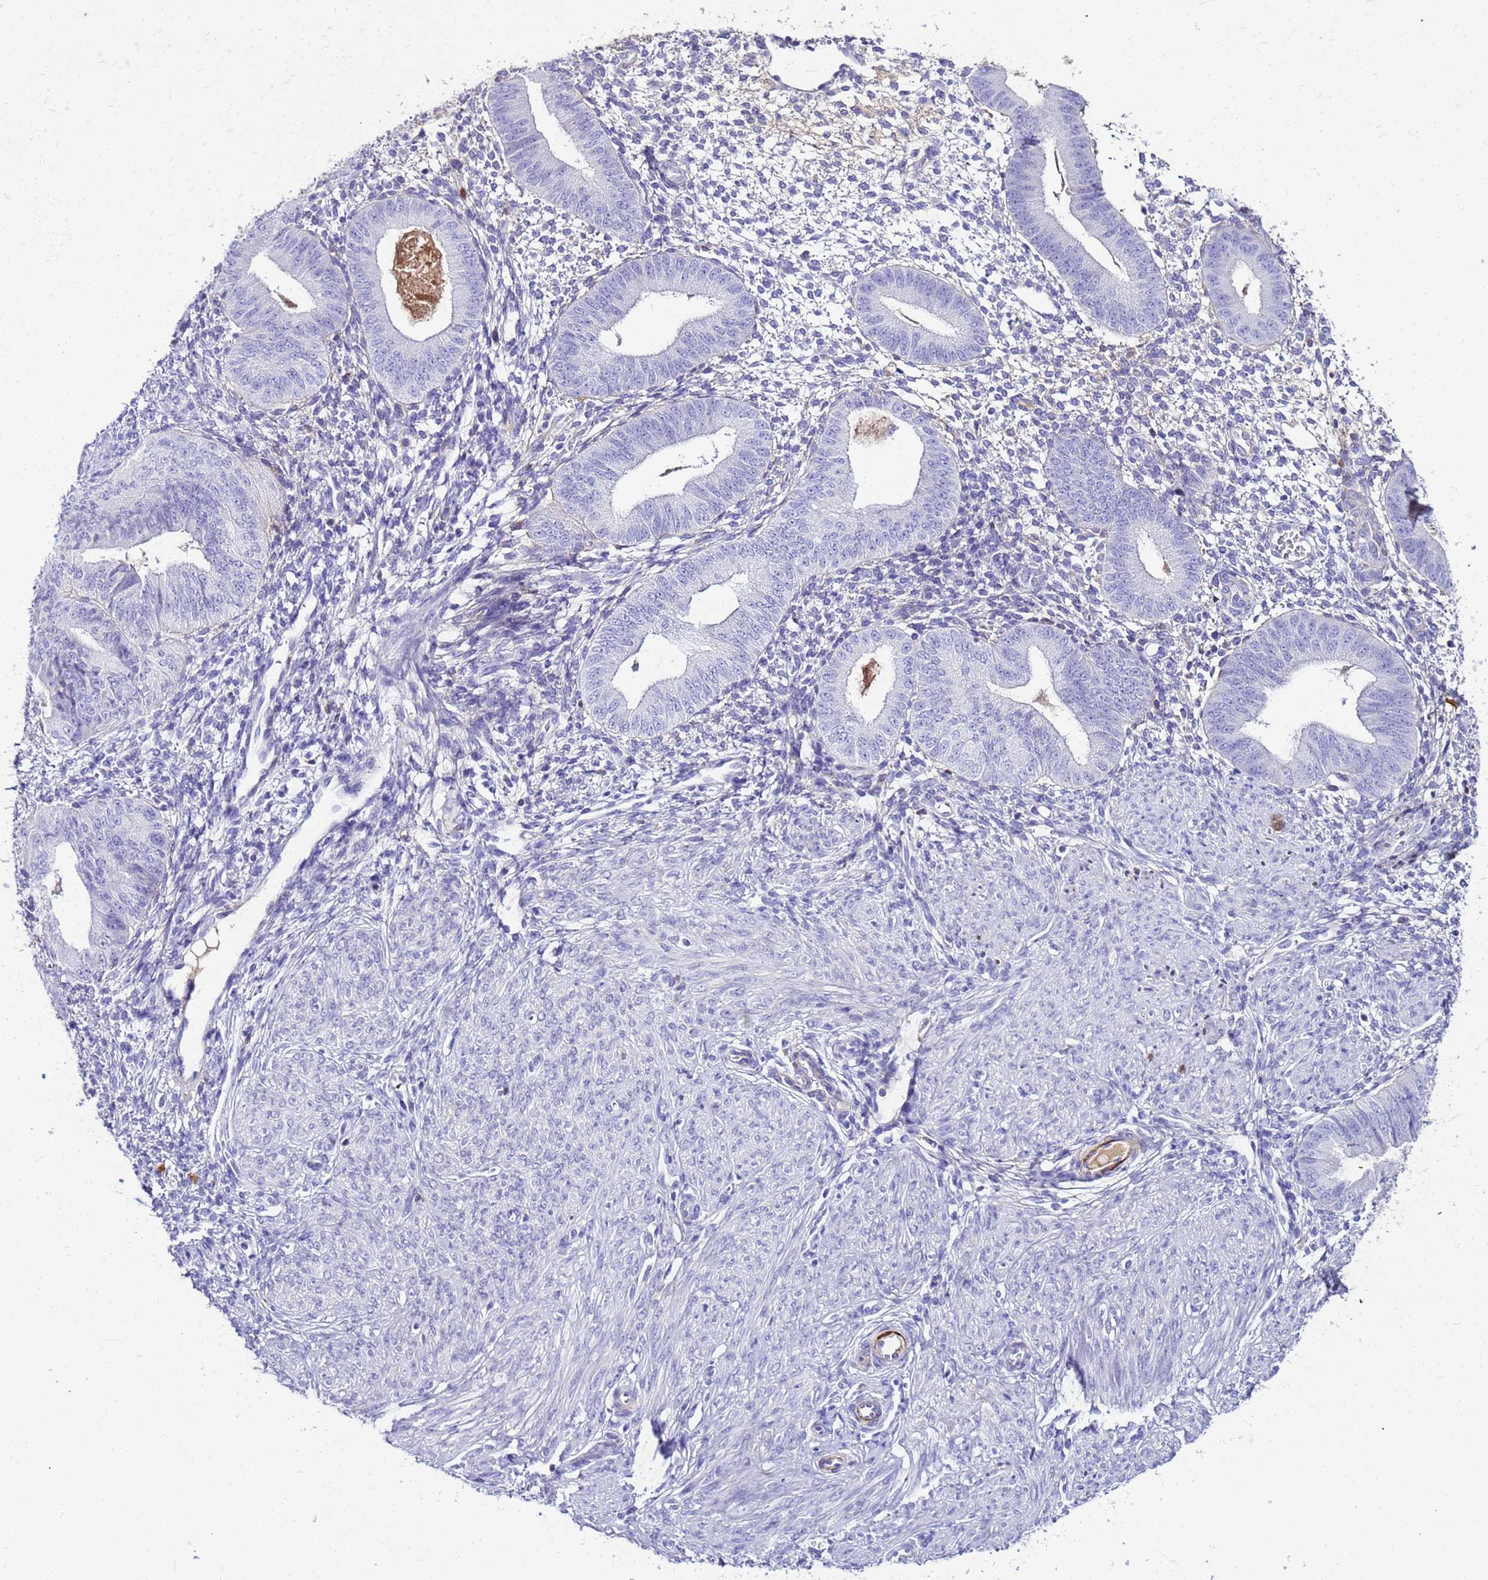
{"staining": {"intensity": "negative", "quantity": "none", "location": "none"}, "tissue": "endometrium", "cell_type": "Cells in endometrial stroma", "image_type": "normal", "snomed": [{"axis": "morphology", "description": "Normal tissue, NOS"}, {"axis": "topography", "description": "Endometrium"}], "caption": "Immunohistochemistry (IHC) photomicrograph of normal human endometrium stained for a protein (brown), which reveals no expression in cells in endometrial stroma.", "gene": "CFHR1", "patient": {"sex": "female", "age": 49}}